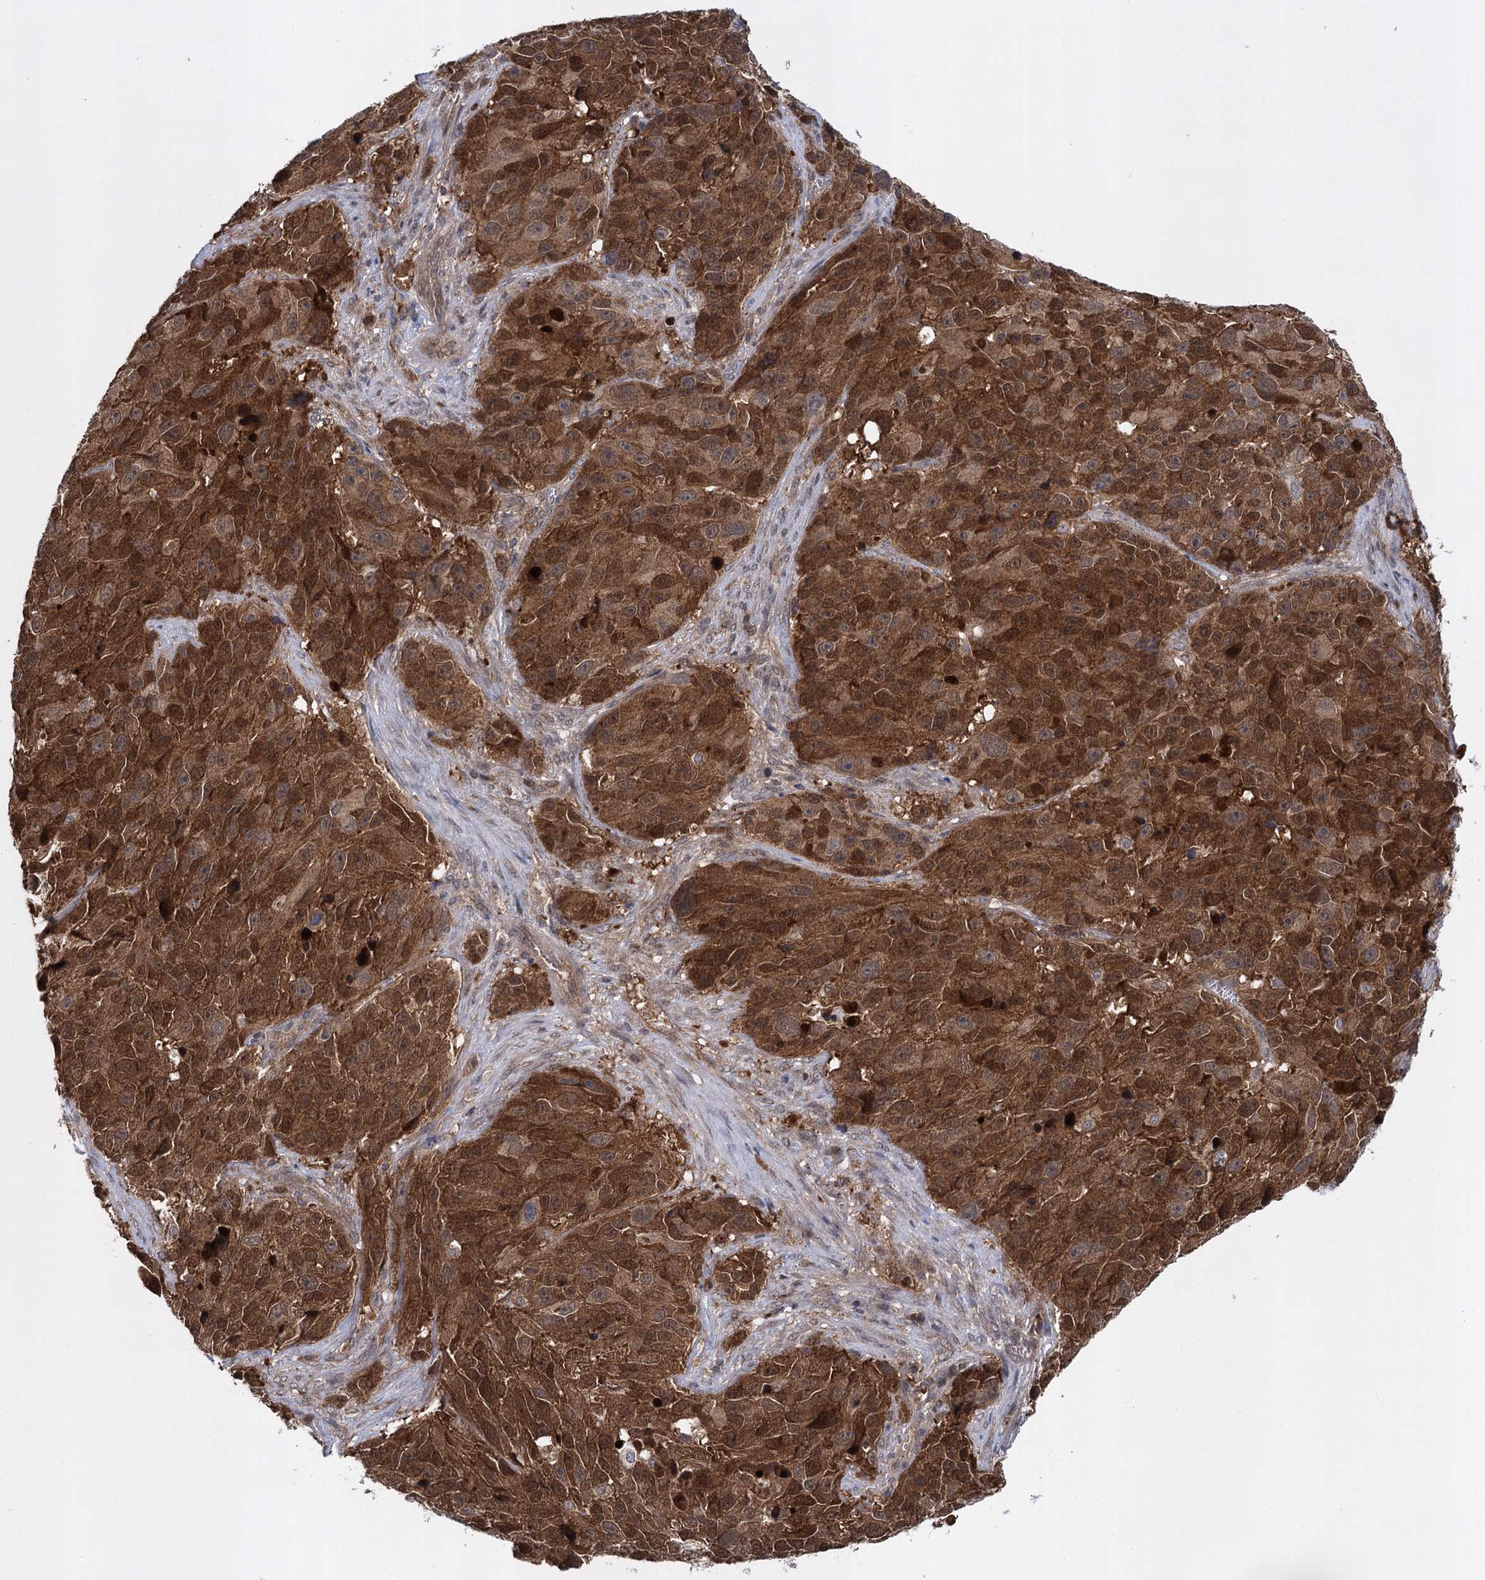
{"staining": {"intensity": "strong", "quantity": ">75%", "location": "cytoplasmic/membranous,nuclear"}, "tissue": "melanoma", "cell_type": "Tumor cells", "image_type": "cancer", "snomed": [{"axis": "morphology", "description": "Malignant melanoma, NOS"}, {"axis": "topography", "description": "Skin"}], "caption": "Strong cytoplasmic/membranous and nuclear expression is present in about >75% of tumor cells in melanoma.", "gene": "GLO1", "patient": {"sex": "male", "age": 84}}